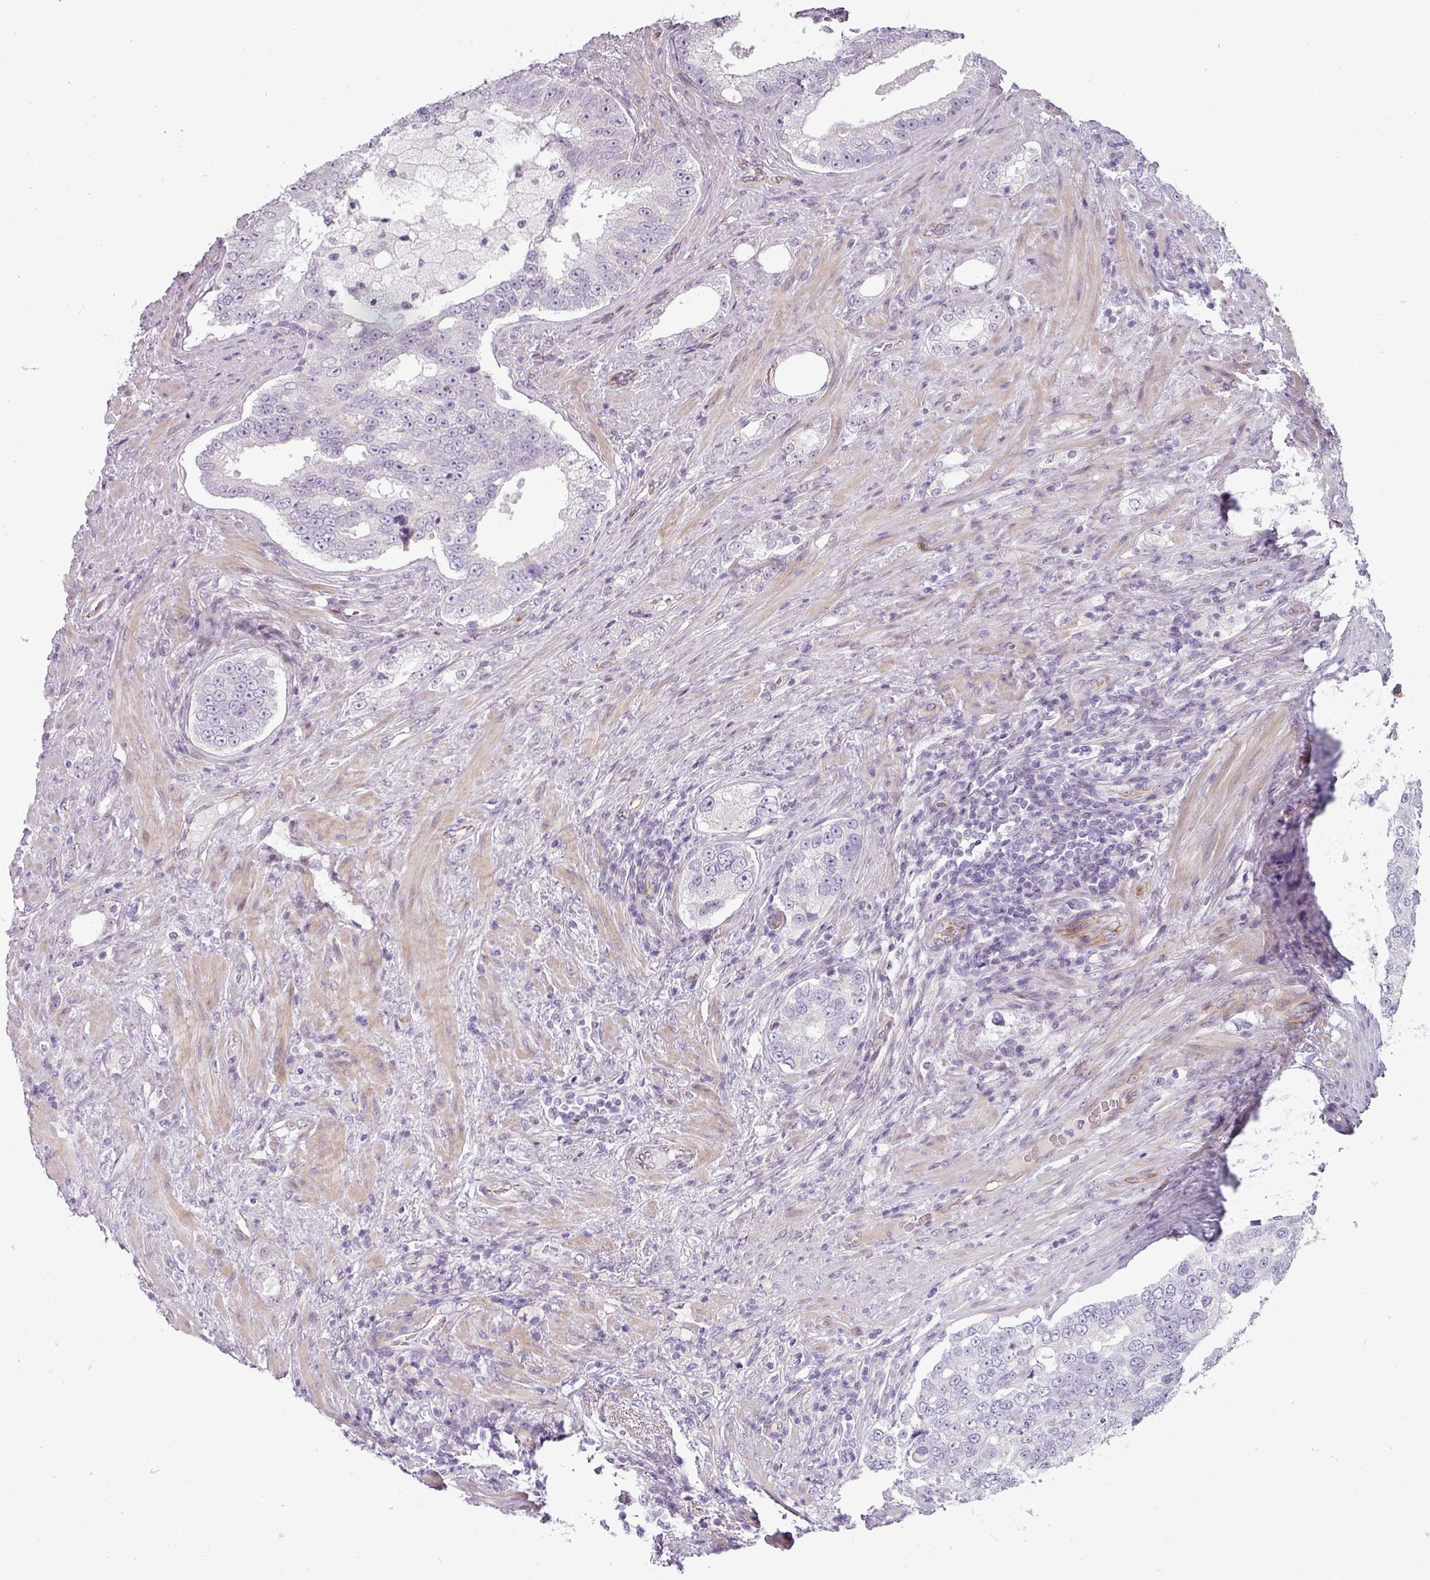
{"staining": {"intensity": "negative", "quantity": "none", "location": "none"}, "tissue": "prostate cancer", "cell_type": "Tumor cells", "image_type": "cancer", "snomed": [{"axis": "morphology", "description": "Adenocarcinoma, High grade"}, {"axis": "topography", "description": "Prostate"}], "caption": "Immunohistochemistry photomicrograph of prostate cancer stained for a protein (brown), which demonstrates no staining in tumor cells.", "gene": "CHRDL1", "patient": {"sex": "male", "age": 70}}